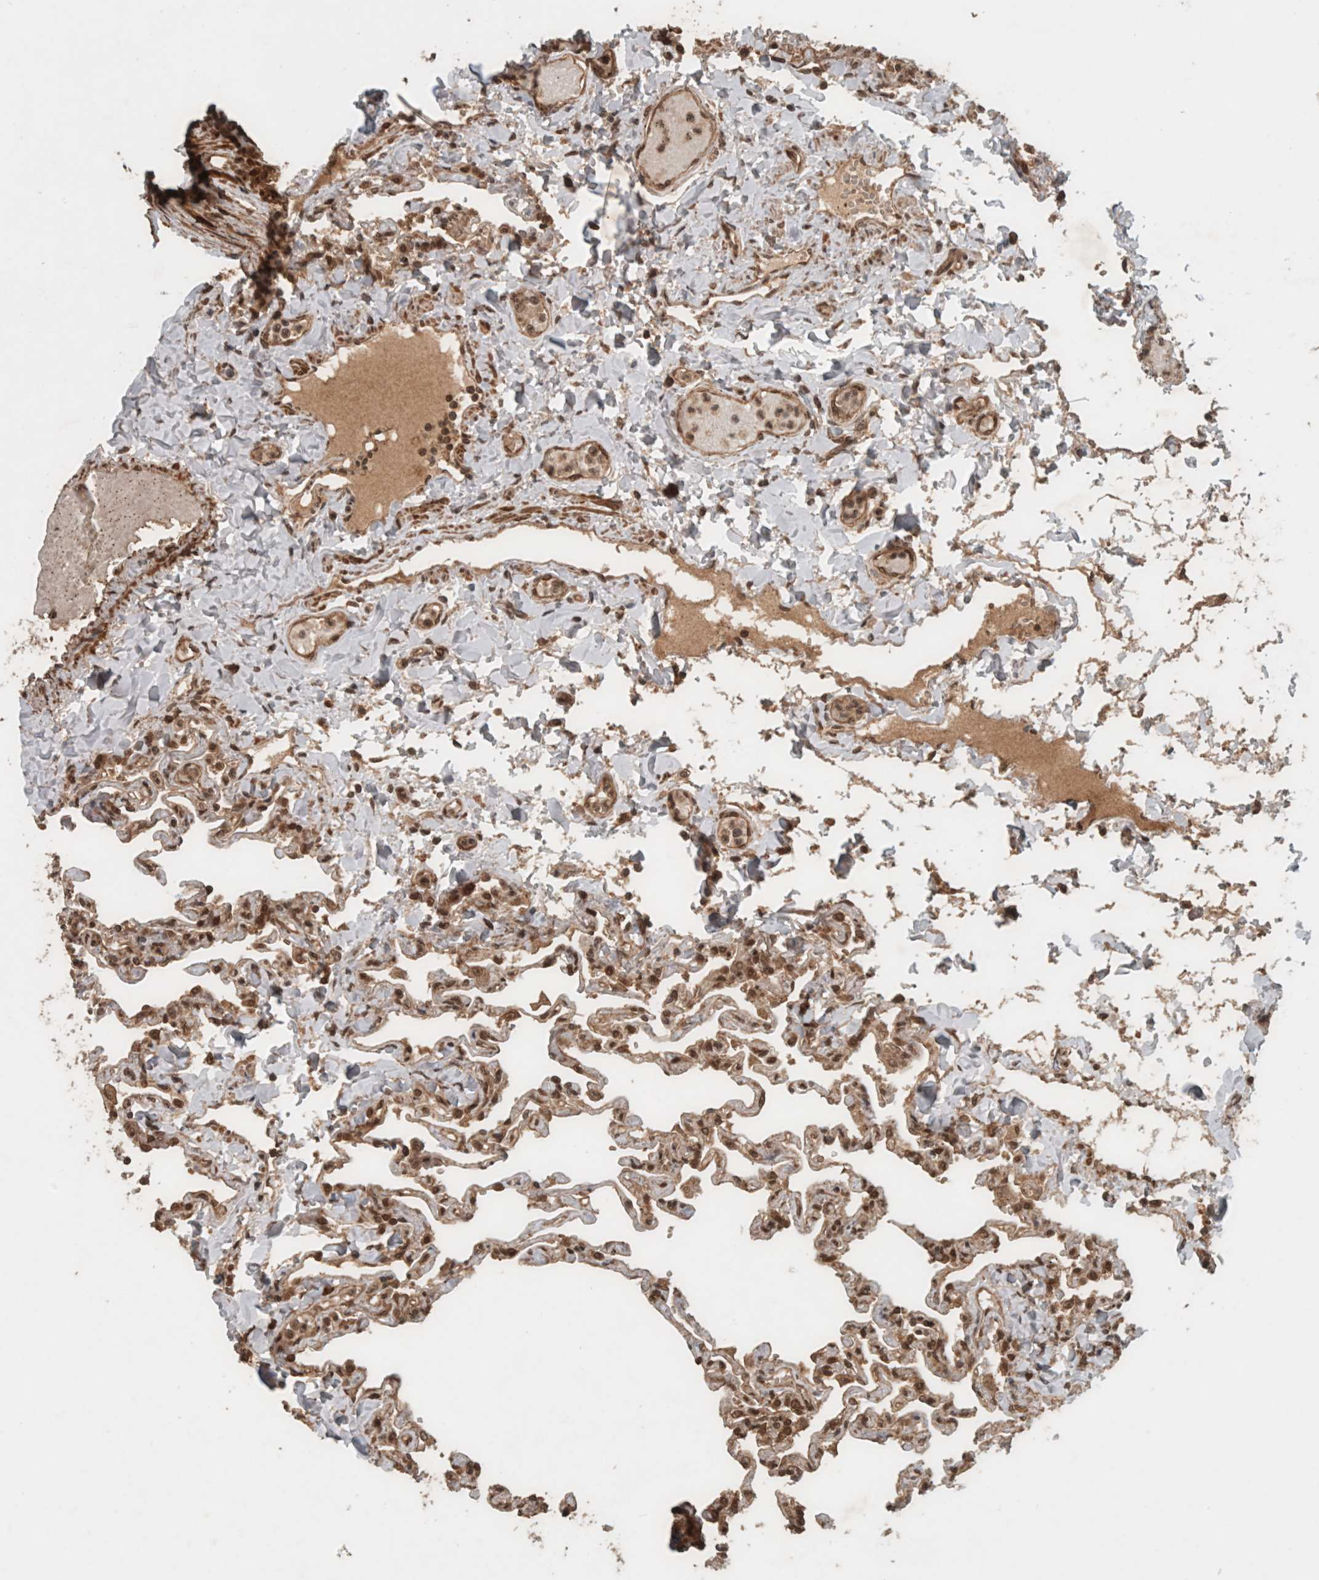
{"staining": {"intensity": "moderate", "quantity": ">75%", "location": "nuclear"}, "tissue": "lung", "cell_type": "Alveolar cells", "image_type": "normal", "snomed": [{"axis": "morphology", "description": "Normal tissue, NOS"}, {"axis": "topography", "description": "Lung"}], "caption": "Immunohistochemical staining of unremarkable human lung demonstrates medium levels of moderate nuclear staining in approximately >75% of alveolar cells.", "gene": "CNTROB", "patient": {"sex": "male", "age": 21}}